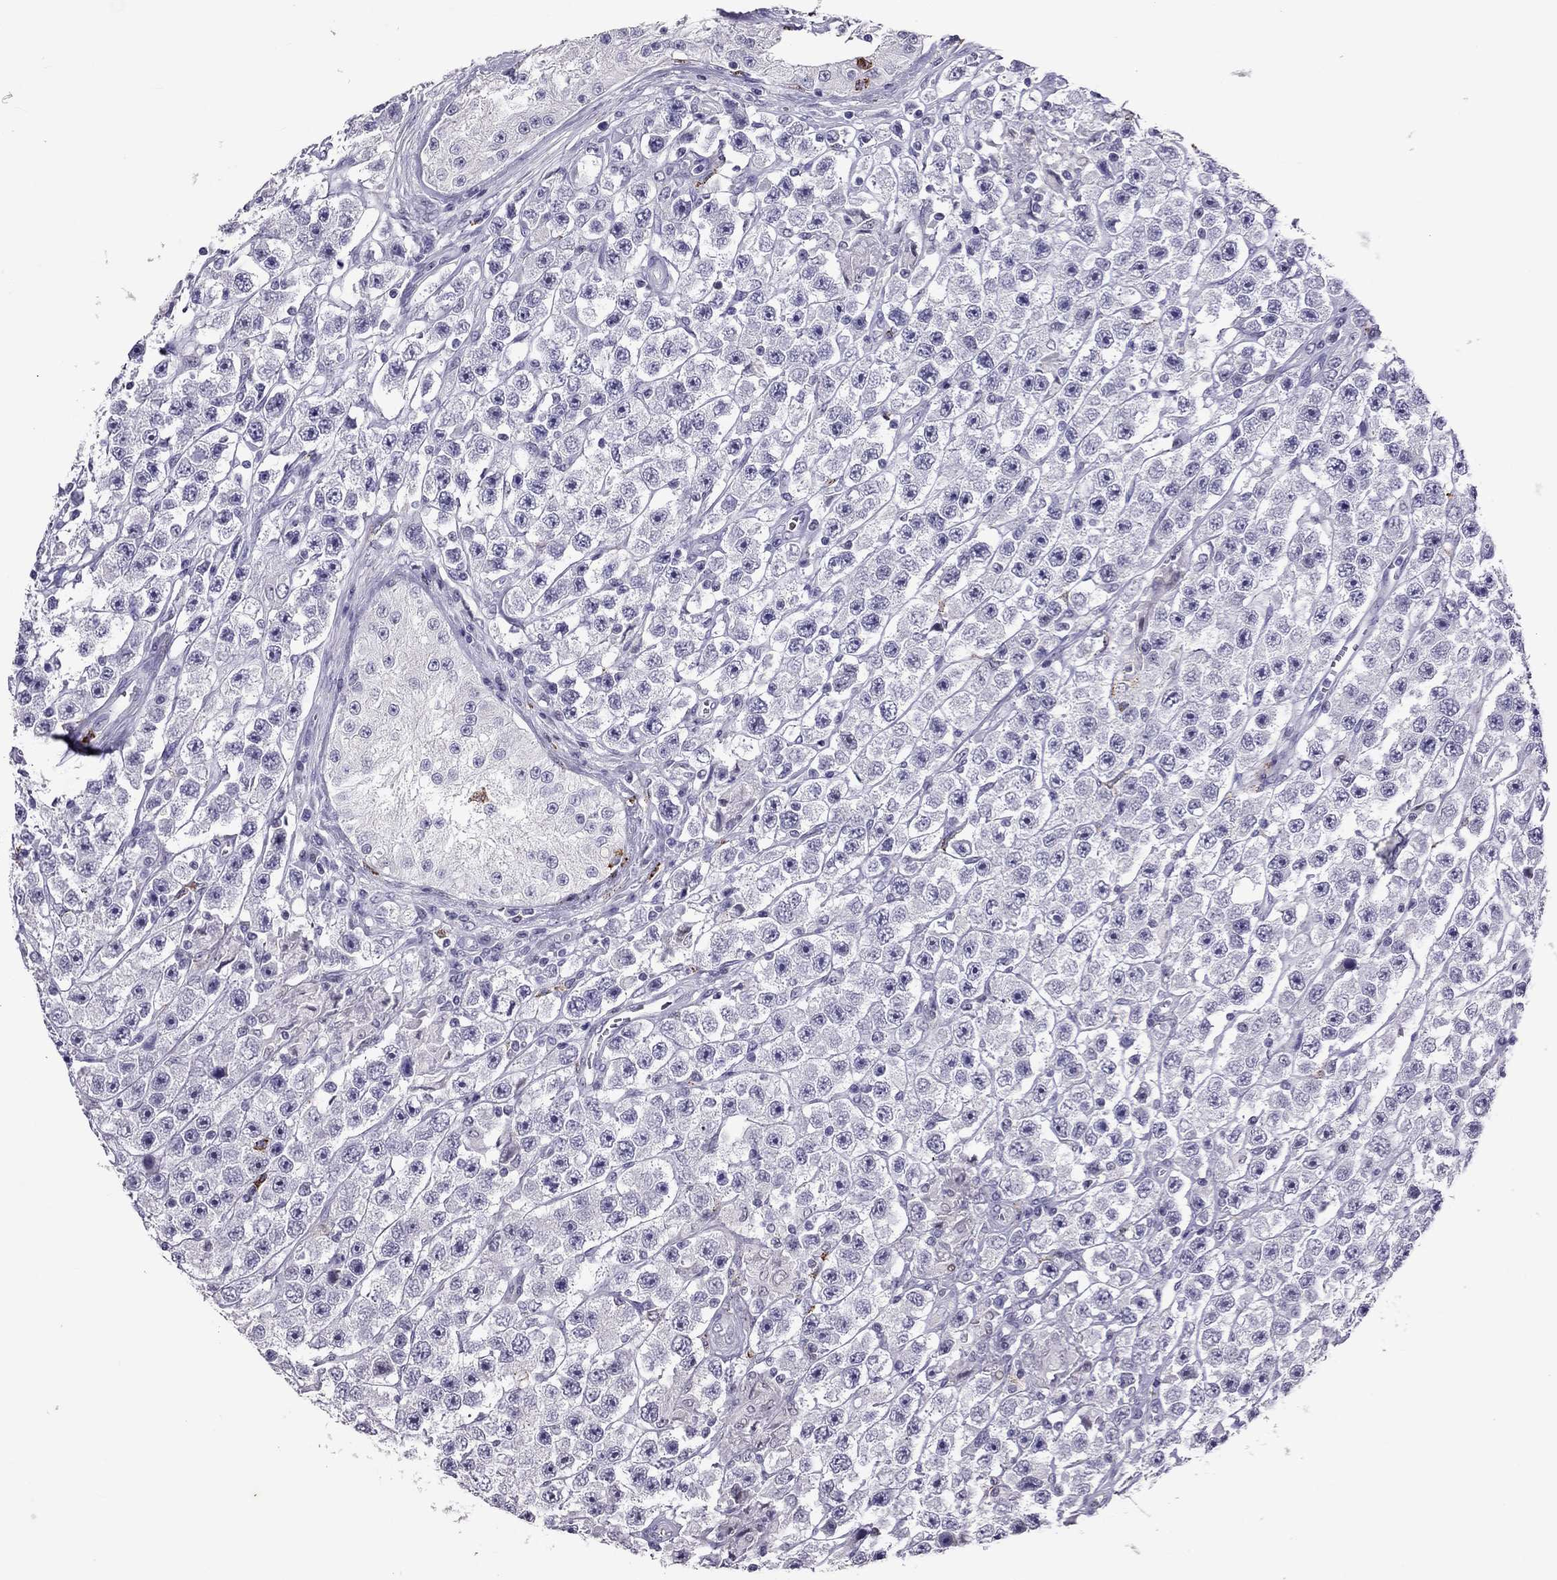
{"staining": {"intensity": "negative", "quantity": "none", "location": "none"}, "tissue": "testis cancer", "cell_type": "Tumor cells", "image_type": "cancer", "snomed": [{"axis": "morphology", "description": "Seminoma, NOS"}, {"axis": "topography", "description": "Testis"}], "caption": "Human testis cancer (seminoma) stained for a protein using IHC shows no expression in tumor cells.", "gene": "CCL27", "patient": {"sex": "male", "age": 45}}